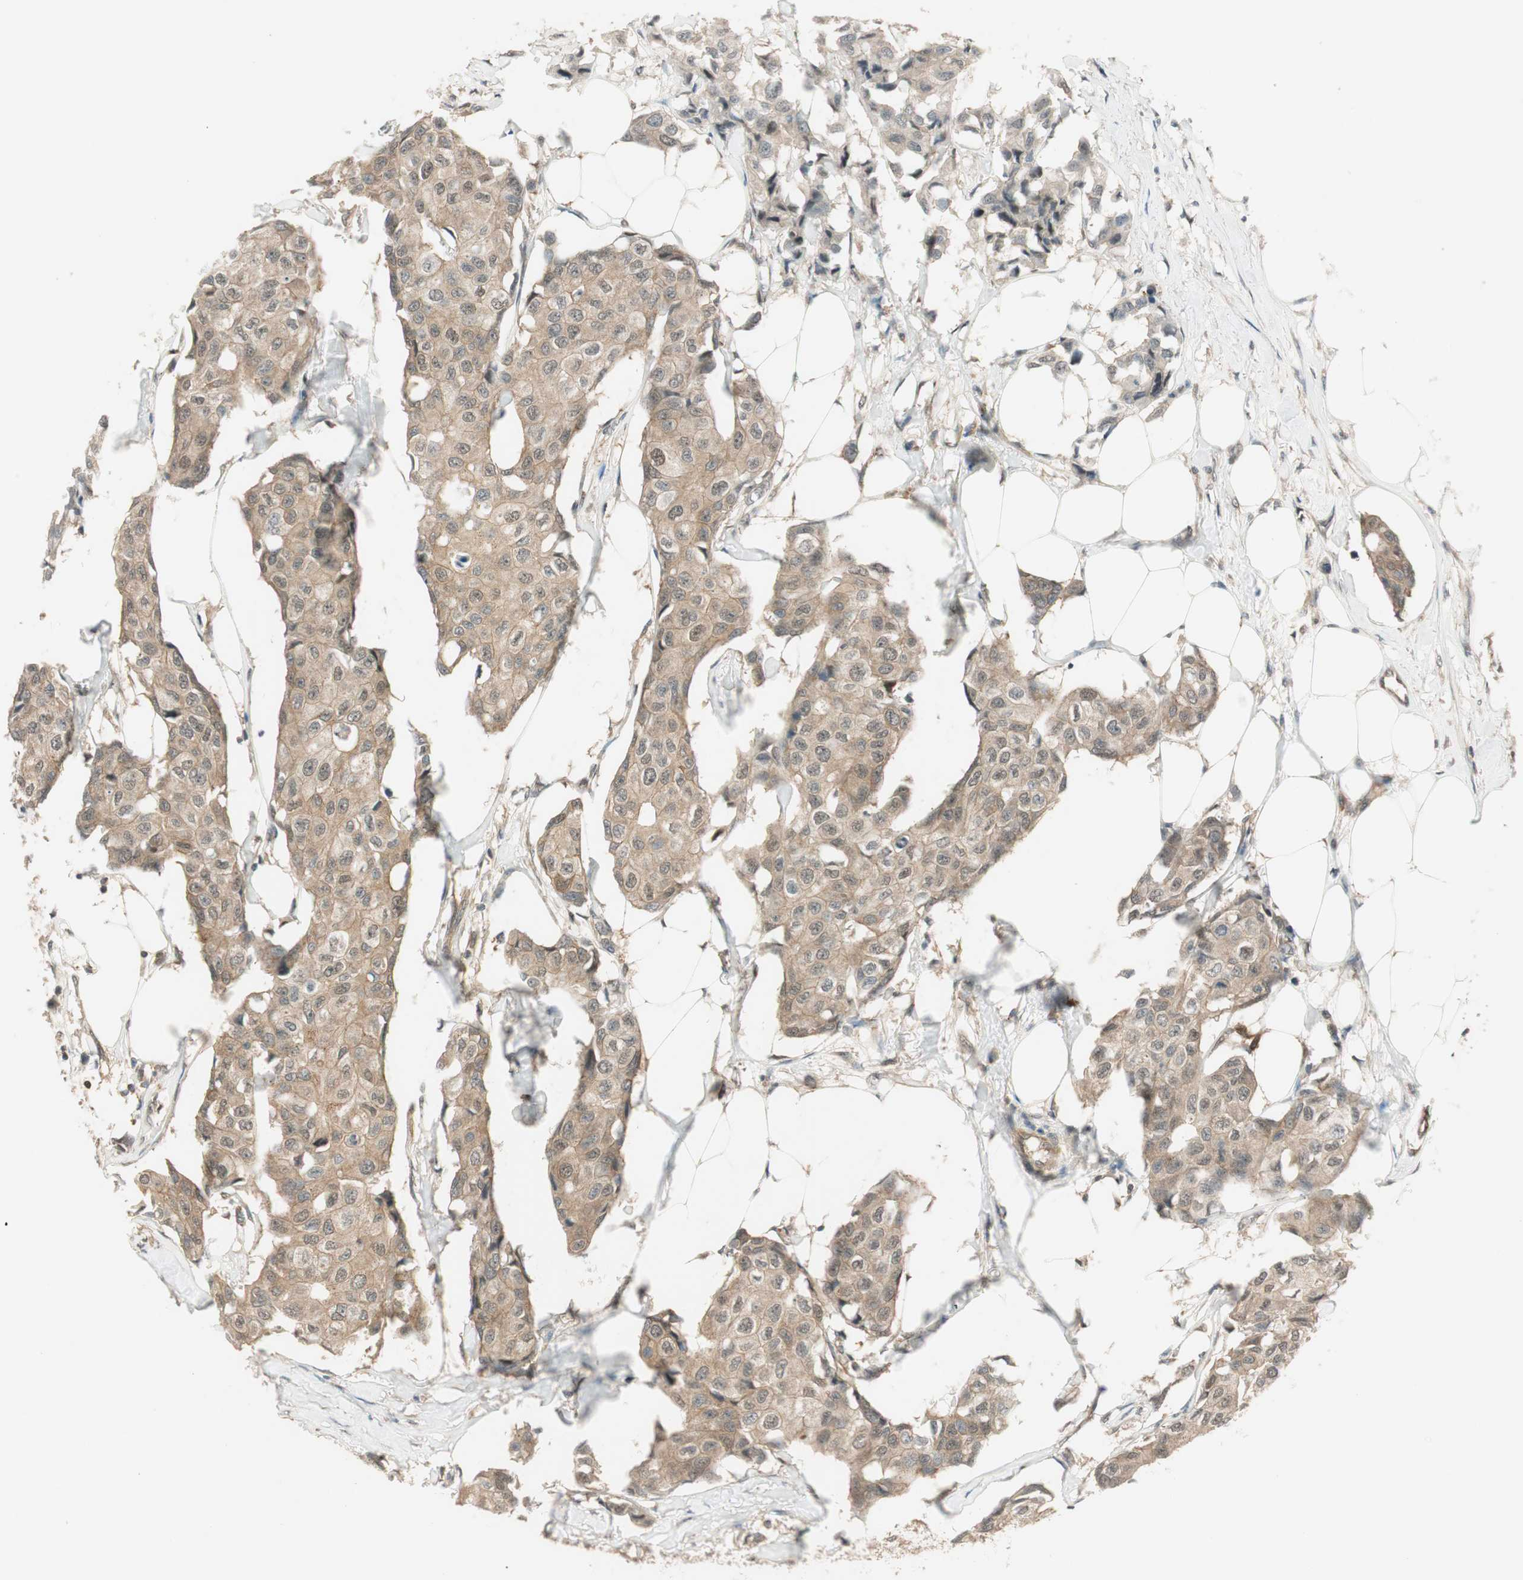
{"staining": {"intensity": "moderate", "quantity": ">75%", "location": "cytoplasmic/membranous,nuclear"}, "tissue": "breast cancer", "cell_type": "Tumor cells", "image_type": "cancer", "snomed": [{"axis": "morphology", "description": "Duct carcinoma"}, {"axis": "topography", "description": "Breast"}], "caption": "IHC (DAB) staining of human breast intraductal carcinoma reveals moderate cytoplasmic/membranous and nuclear protein positivity in about >75% of tumor cells. The staining was performed using DAB to visualize the protein expression in brown, while the nuclei were stained in blue with hematoxylin (Magnification: 20x).", "gene": "PSMD8", "patient": {"sex": "female", "age": 80}}